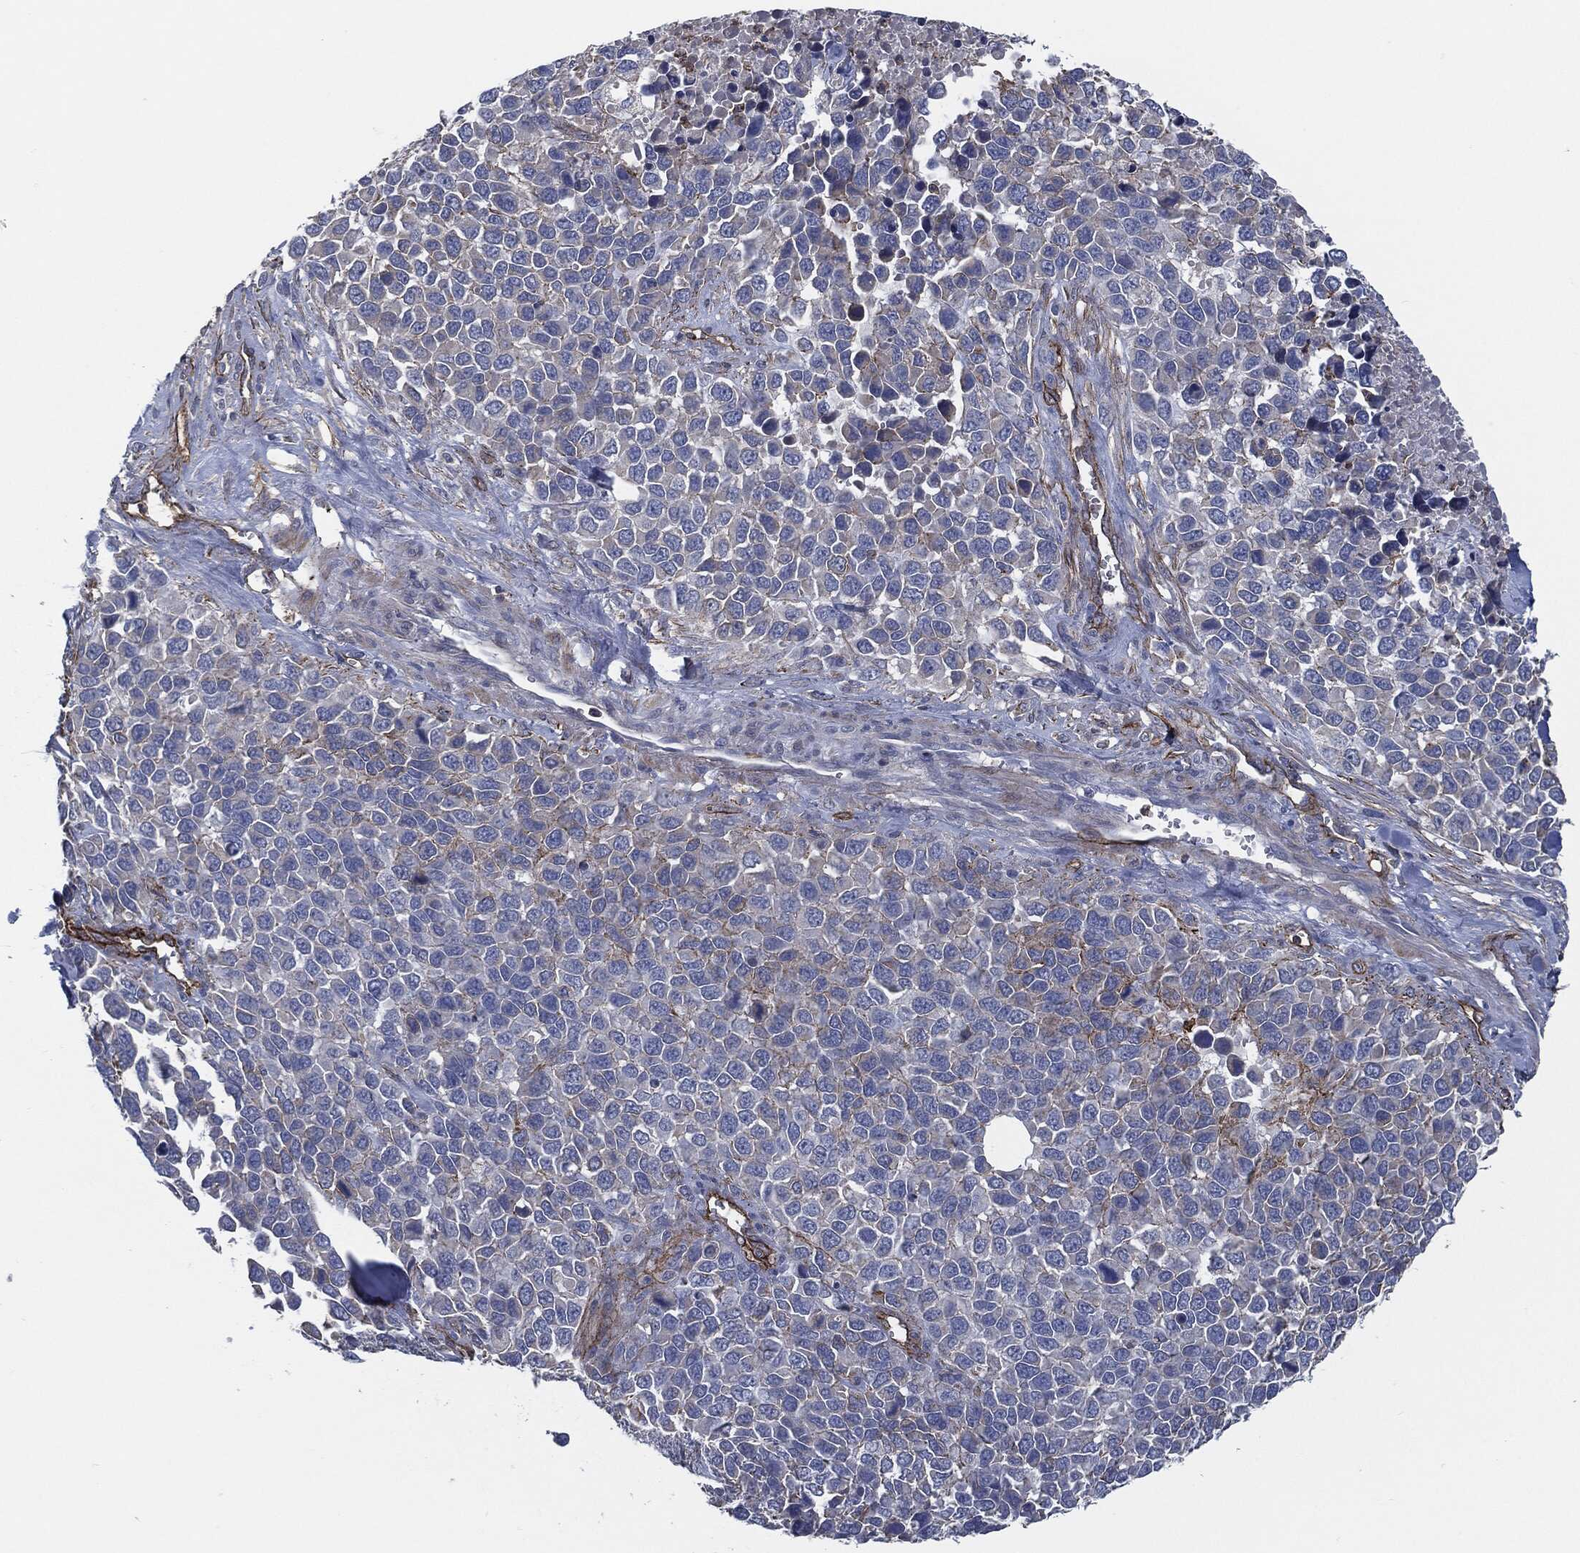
{"staining": {"intensity": "moderate", "quantity": "<25%", "location": "cytoplasmic/membranous"}, "tissue": "melanoma", "cell_type": "Tumor cells", "image_type": "cancer", "snomed": [{"axis": "morphology", "description": "Malignant melanoma, Metastatic site"}, {"axis": "topography", "description": "Skin"}], "caption": "A micrograph showing moderate cytoplasmic/membranous staining in about <25% of tumor cells in malignant melanoma (metastatic site), as visualized by brown immunohistochemical staining.", "gene": "SVIL", "patient": {"sex": "male", "age": 84}}